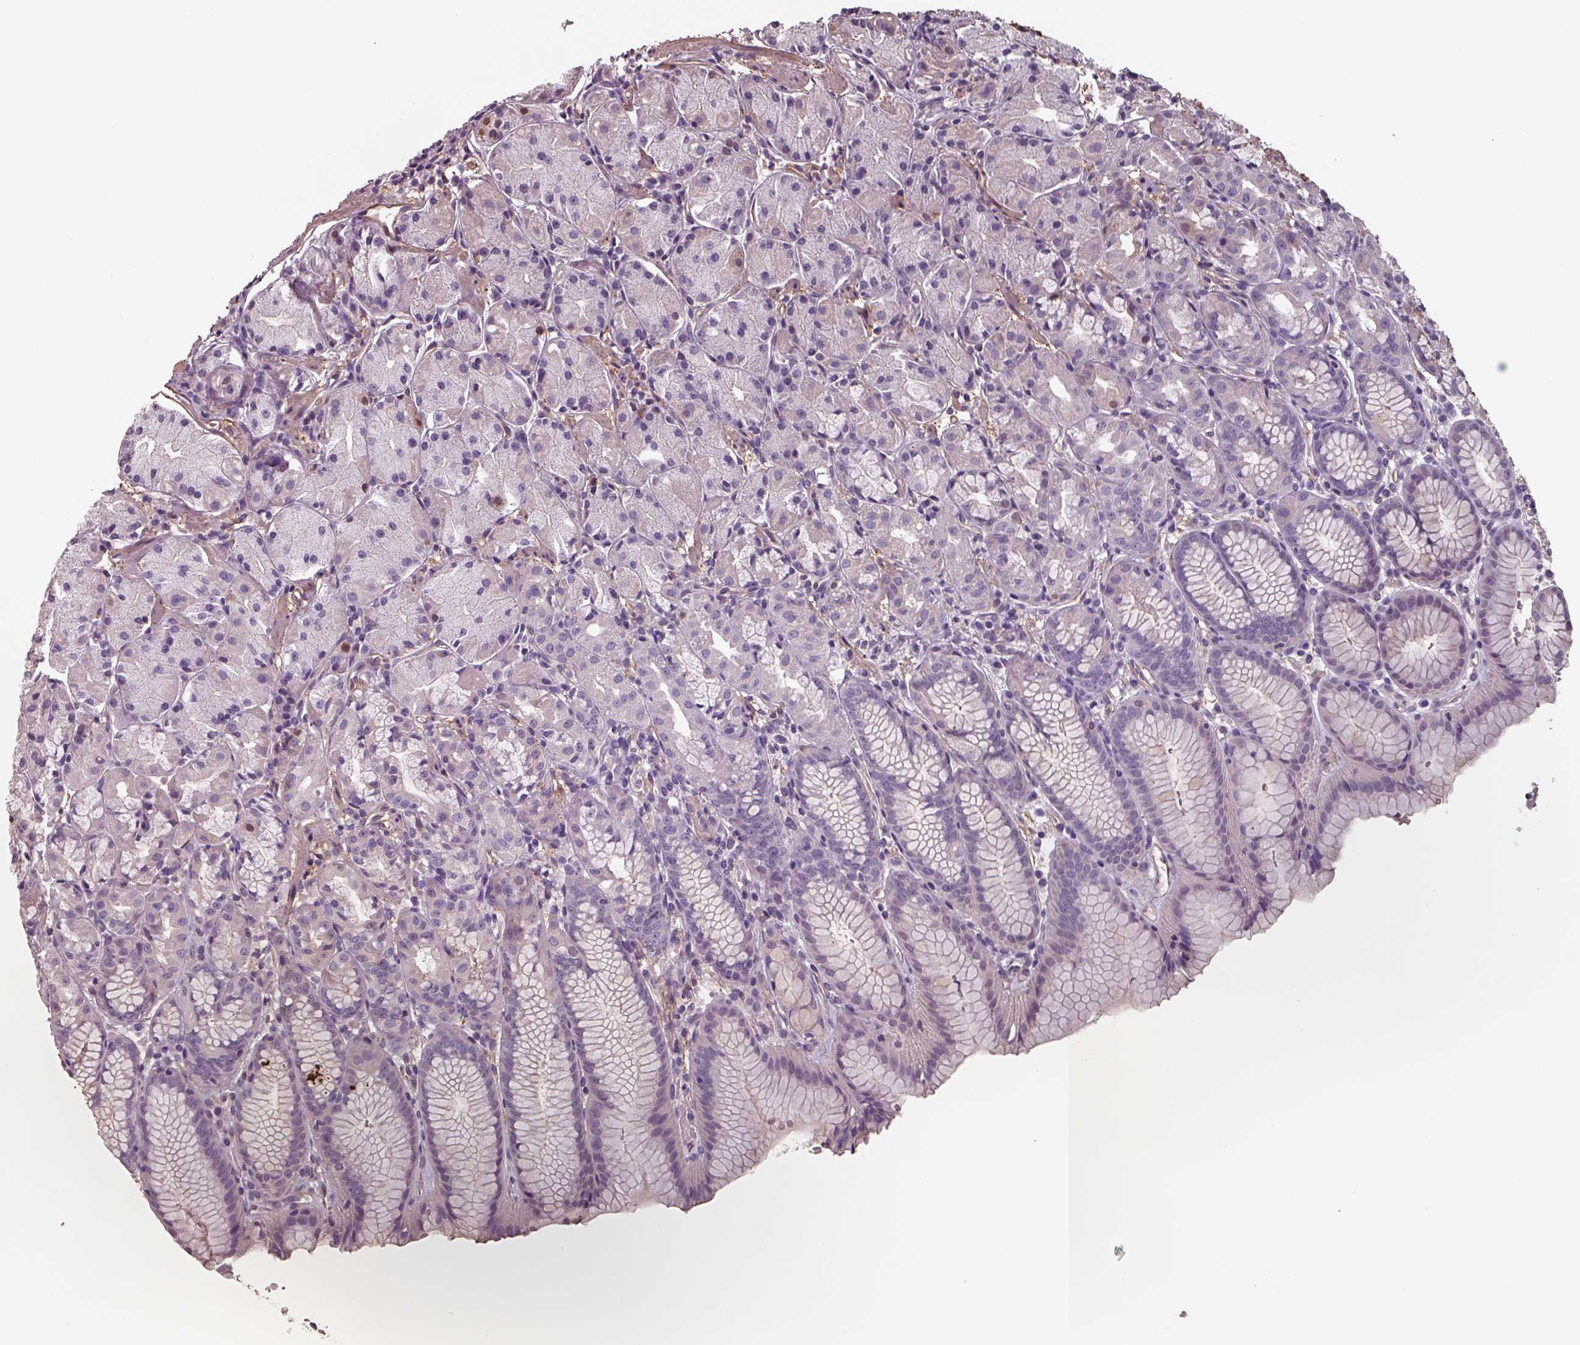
{"staining": {"intensity": "moderate", "quantity": "<25%", "location": "cytoplasmic/membranous"}, "tissue": "stomach", "cell_type": "Glandular cells", "image_type": "normal", "snomed": [{"axis": "morphology", "description": "Normal tissue, NOS"}, {"axis": "topography", "description": "Stomach, upper"}], "caption": "Immunohistochemical staining of benign stomach shows <25% levels of moderate cytoplasmic/membranous protein staining in about <25% of glandular cells.", "gene": "ISYNA1", "patient": {"sex": "male", "age": 47}}